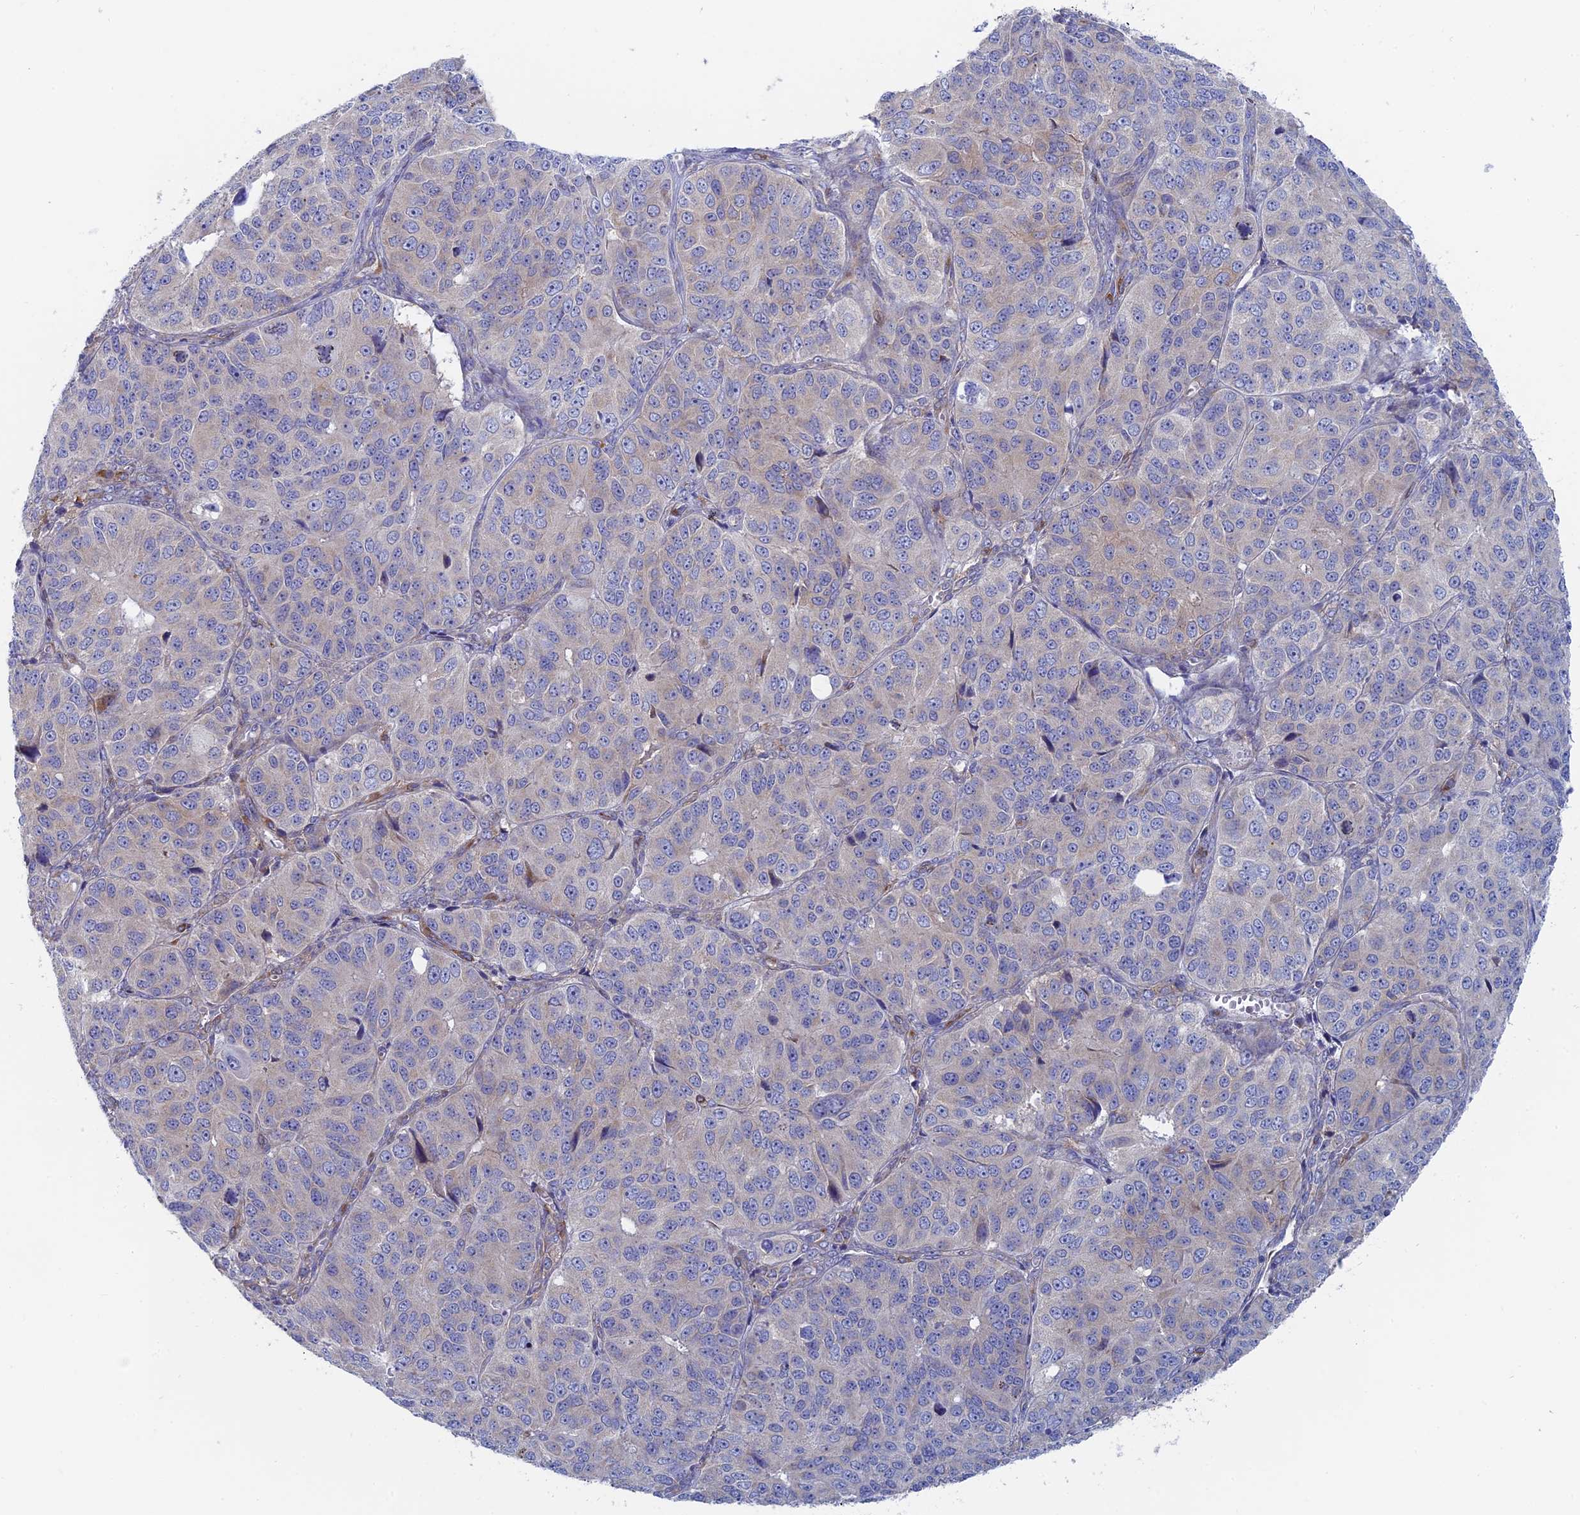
{"staining": {"intensity": "negative", "quantity": "none", "location": "none"}, "tissue": "ovarian cancer", "cell_type": "Tumor cells", "image_type": "cancer", "snomed": [{"axis": "morphology", "description": "Carcinoma, endometroid"}, {"axis": "topography", "description": "Ovary"}], "caption": "An image of human ovarian cancer is negative for staining in tumor cells. (DAB (3,3'-diaminobenzidine) IHC, high magnification).", "gene": "TBC1D30", "patient": {"sex": "female", "age": 51}}